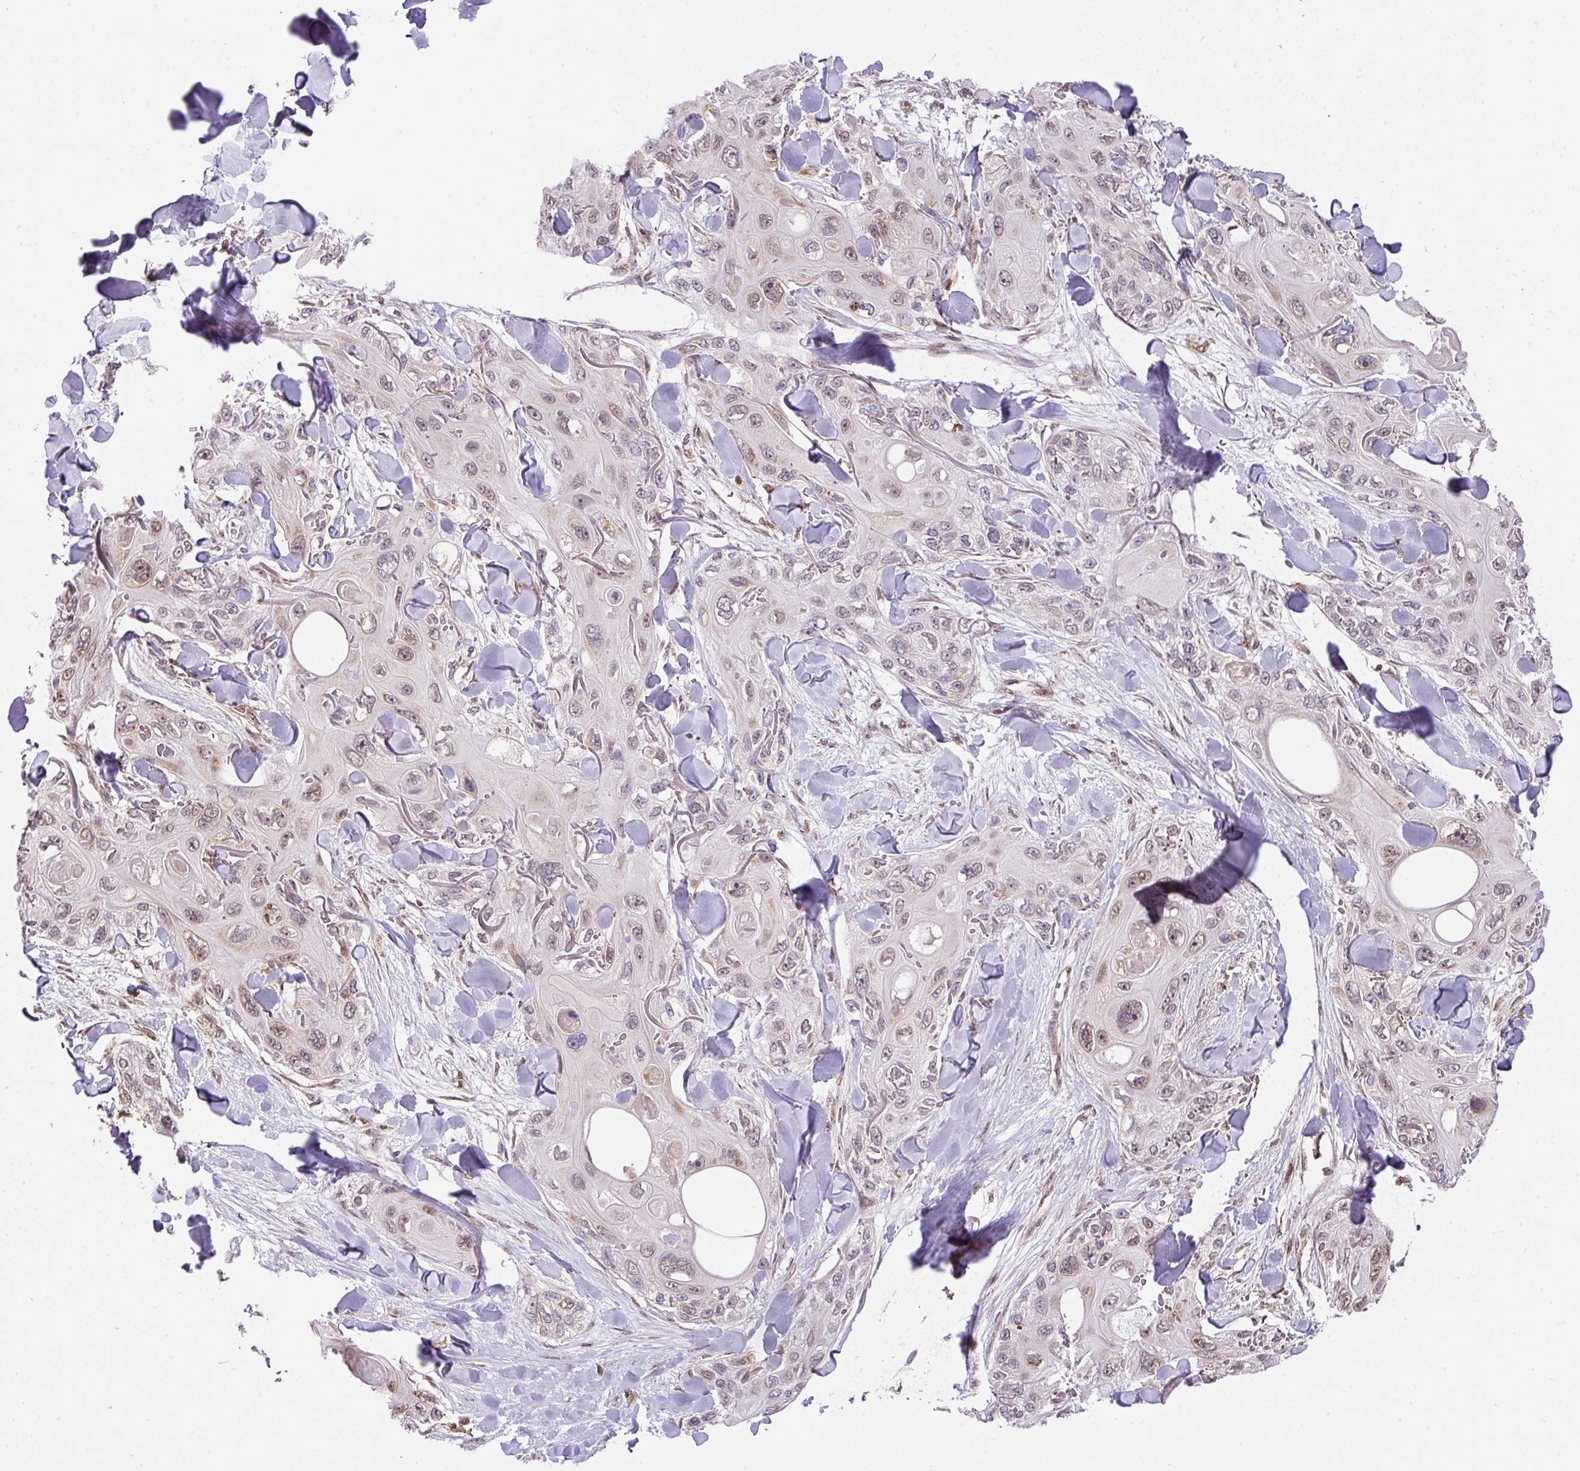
{"staining": {"intensity": "moderate", "quantity": "25%-75%", "location": "nuclear"}, "tissue": "skin cancer", "cell_type": "Tumor cells", "image_type": "cancer", "snomed": [{"axis": "morphology", "description": "Normal tissue, NOS"}, {"axis": "morphology", "description": "Squamous cell carcinoma, NOS"}, {"axis": "topography", "description": "Skin"}], "caption": "Protein expression analysis of skin cancer reveals moderate nuclear staining in approximately 25%-75% of tumor cells.", "gene": "PLK1", "patient": {"sex": "male", "age": 72}}